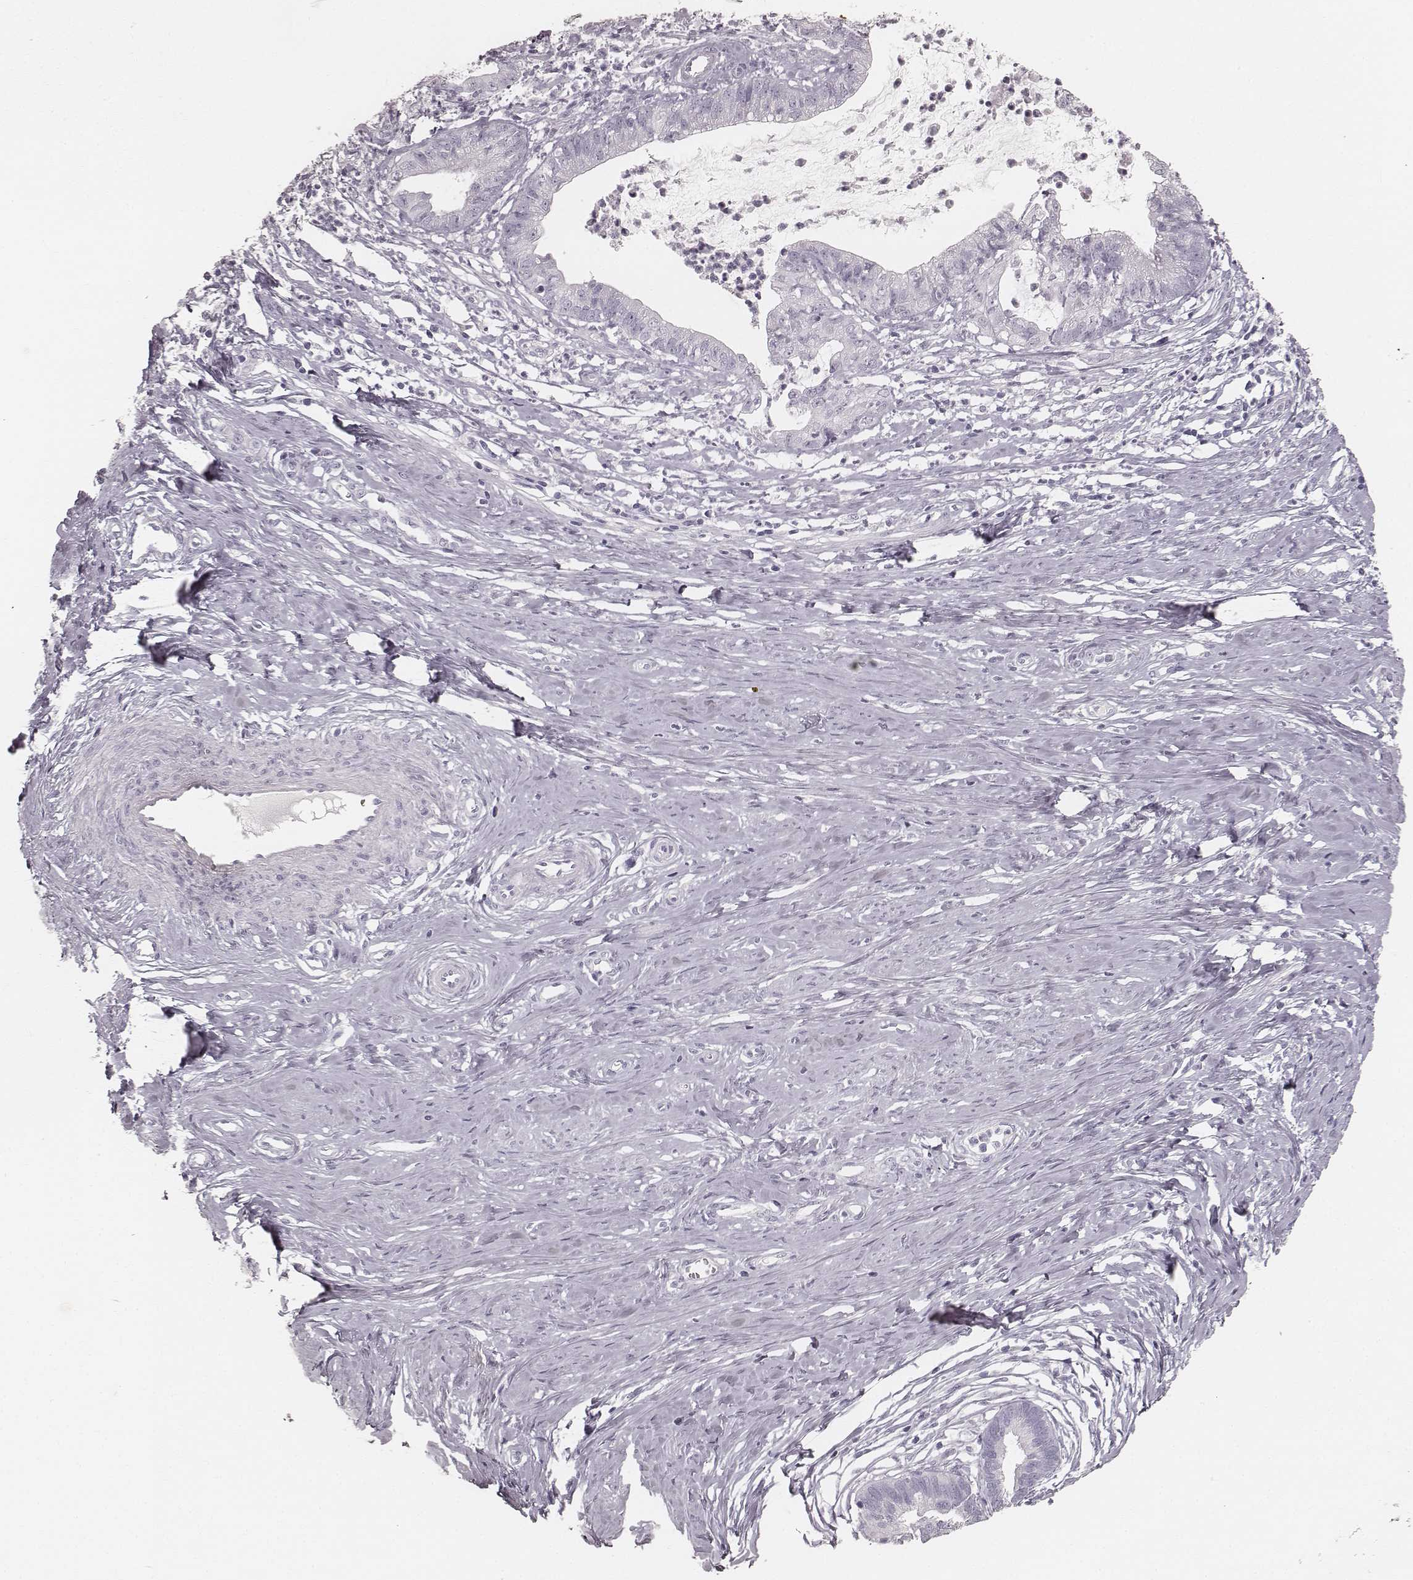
{"staining": {"intensity": "negative", "quantity": "none", "location": "none"}, "tissue": "cervical cancer", "cell_type": "Tumor cells", "image_type": "cancer", "snomed": [{"axis": "morphology", "description": "Normal tissue, NOS"}, {"axis": "morphology", "description": "Adenocarcinoma, NOS"}, {"axis": "topography", "description": "Cervix"}], "caption": "A high-resolution photomicrograph shows immunohistochemistry staining of cervical cancer (adenocarcinoma), which demonstrates no significant expression in tumor cells.", "gene": "KRT34", "patient": {"sex": "female", "age": 38}}